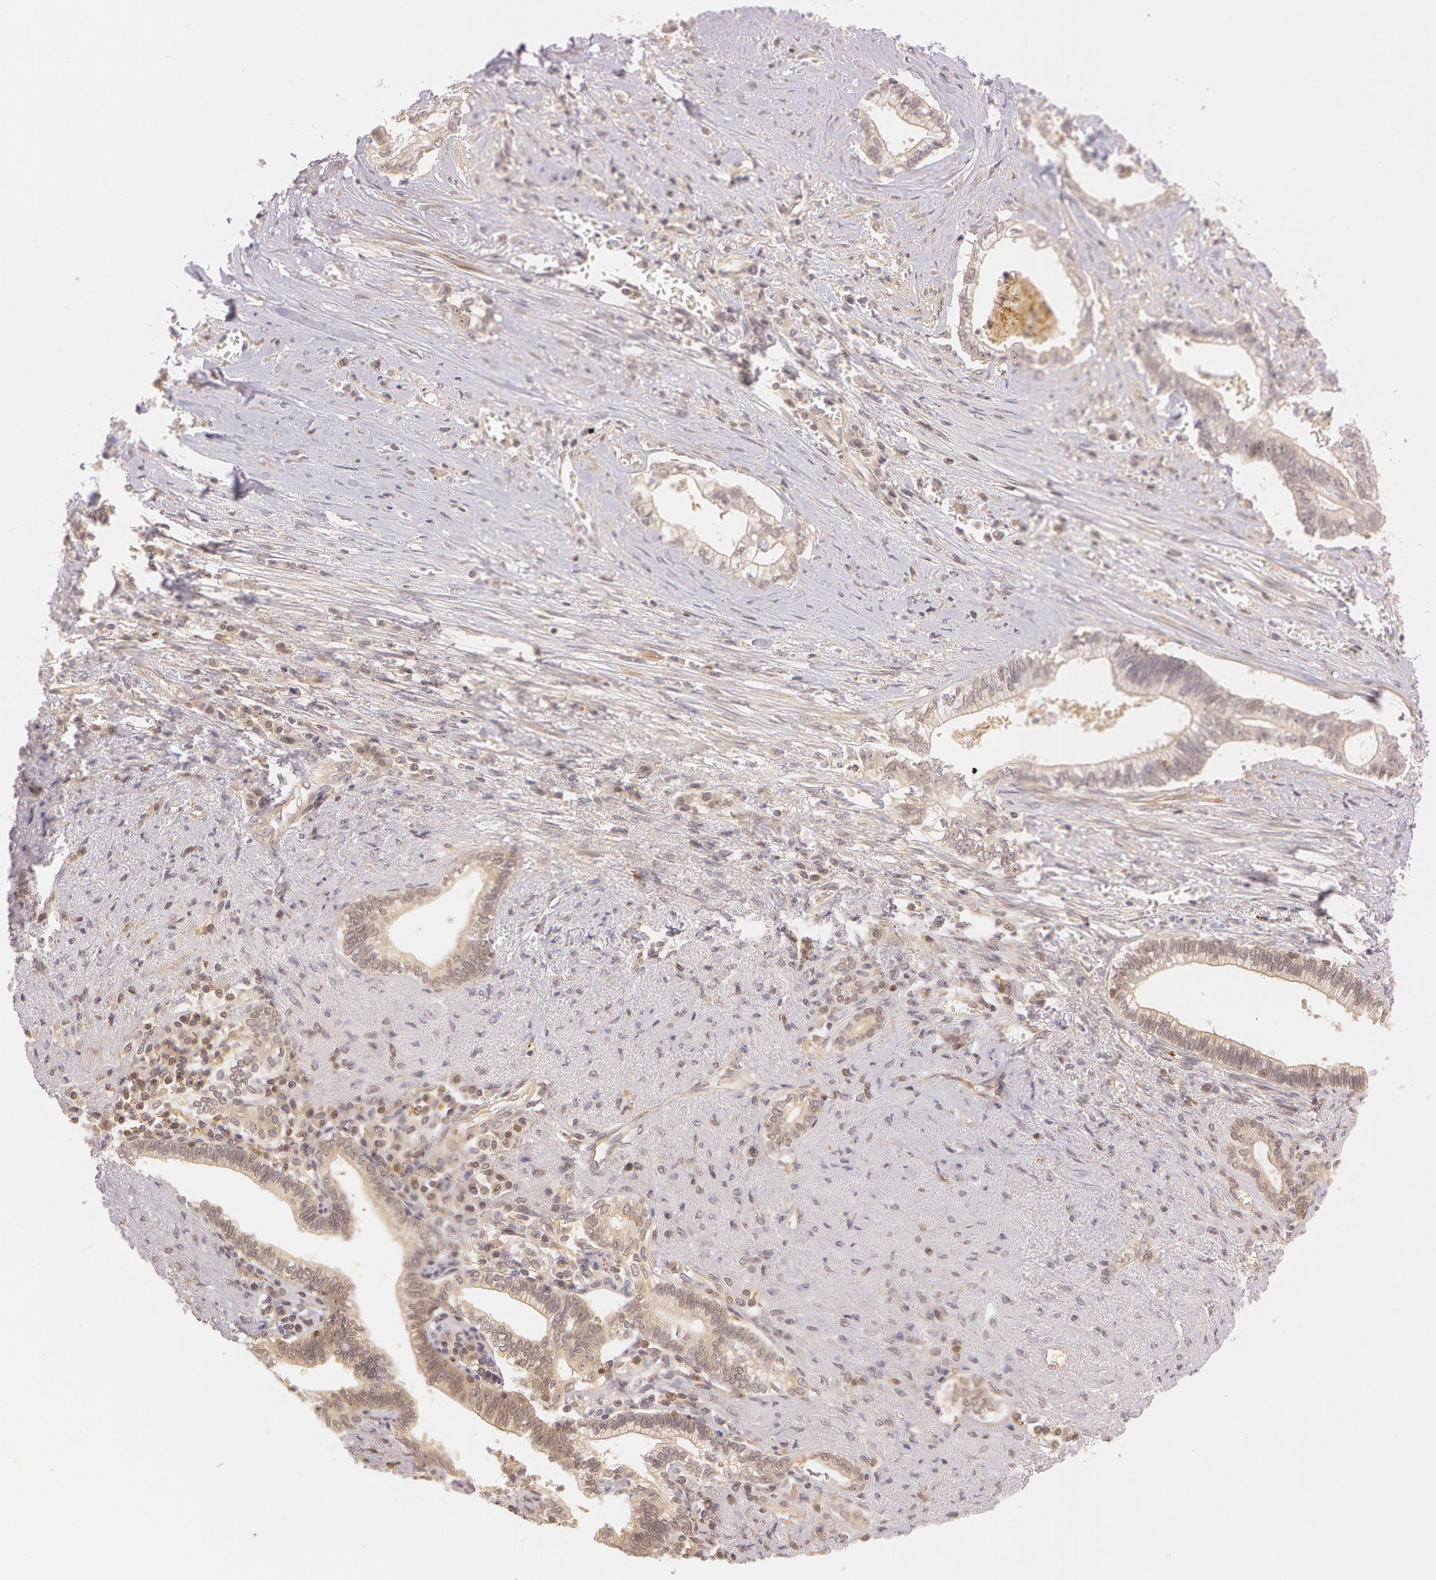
{"staining": {"intensity": "weak", "quantity": ">75%", "location": "cytoplasmic/membranous"}, "tissue": "liver cancer", "cell_type": "Tumor cells", "image_type": "cancer", "snomed": [{"axis": "morphology", "description": "Cholangiocarcinoma"}, {"axis": "topography", "description": "Liver"}], "caption": "Immunohistochemical staining of liver cancer reveals low levels of weak cytoplasmic/membranous protein expression in approximately >75% of tumor cells. (brown staining indicates protein expression, while blue staining denotes nuclei).", "gene": "ATG2B", "patient": {"sex": "male", "age": 57}}